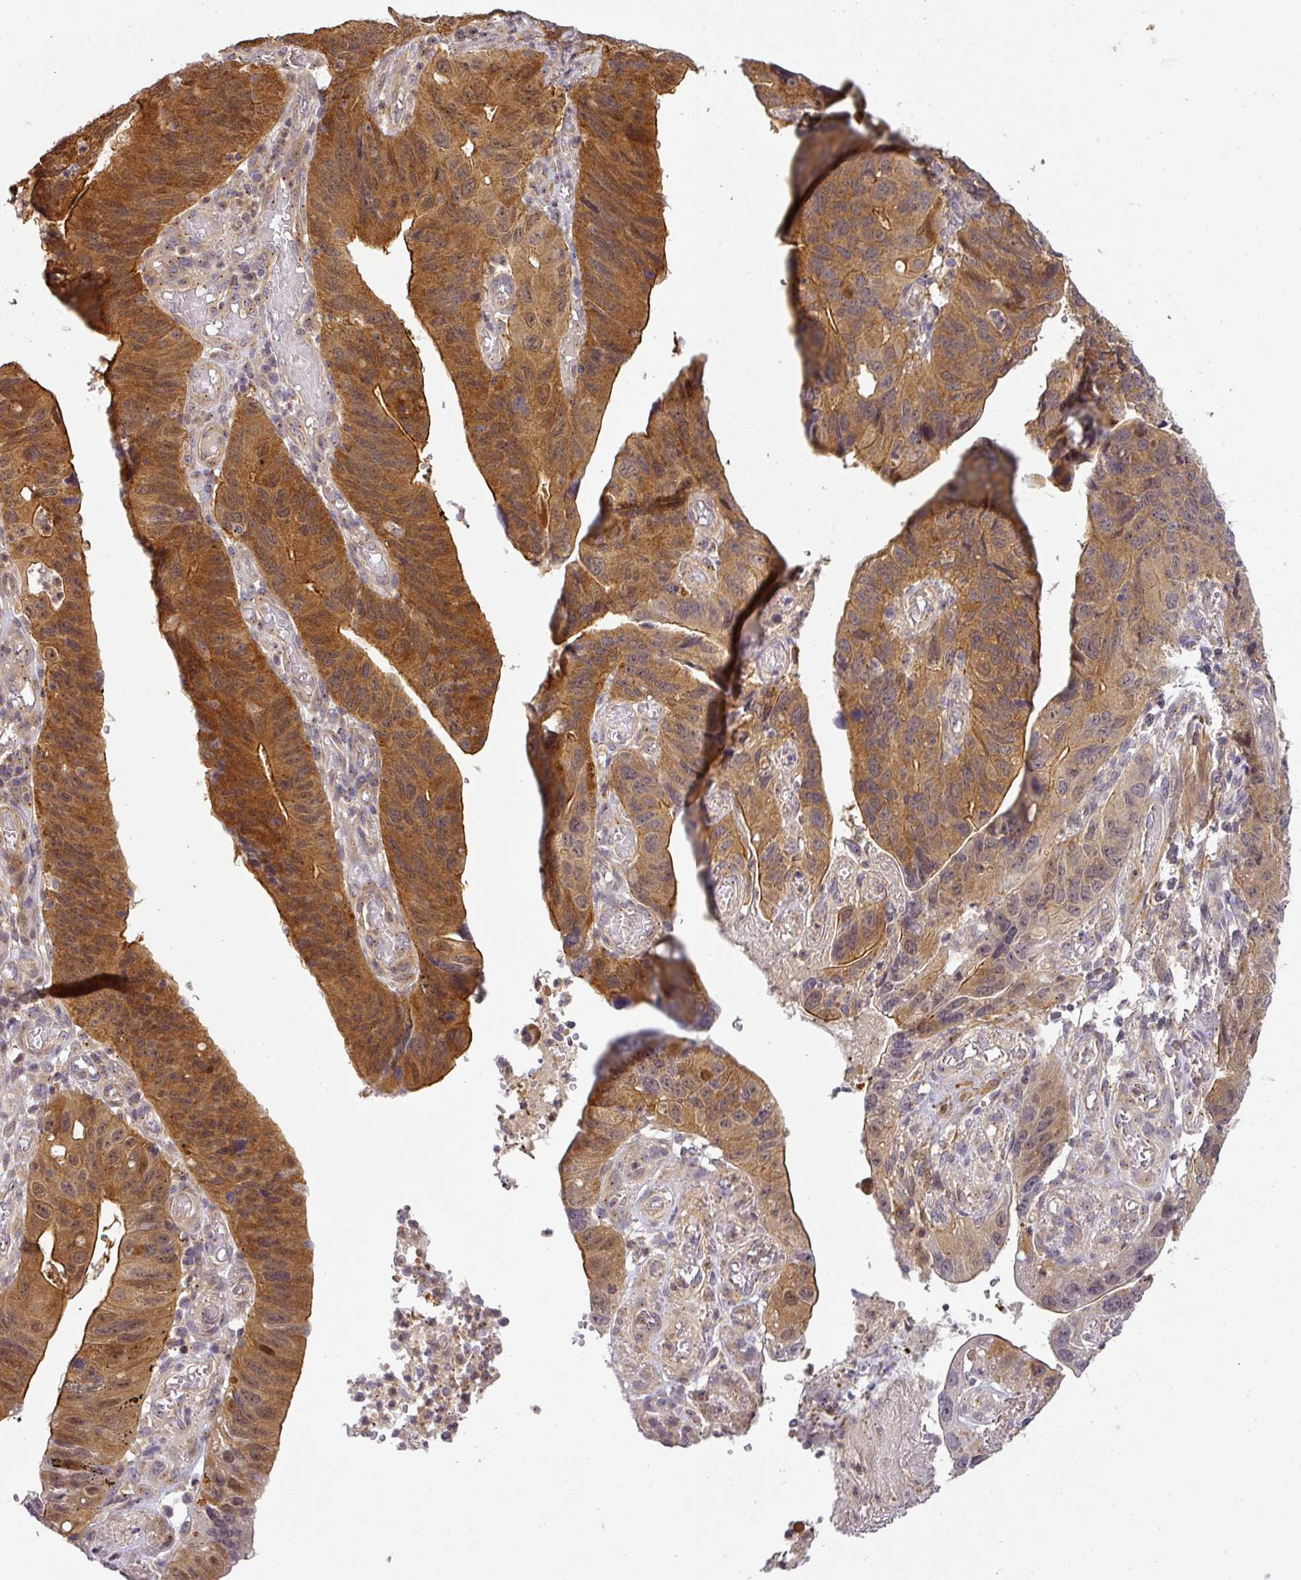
{"staining": {"intensity": "moderate", "quantity": ">75%", "location": "cytoplasmic/membranous,nuclear"}, "tissue": "stomach cancer", "cell_type": "Tumor cells", "image_type": "cancer", "snomed": [{"axis": "morphology", "description": "Adenocarcinoma, NOS"}, {"axis": "topography", "description": "Stomach"}], "caption": "This photomicrograph displays stomach cancer stained with immunohistochemistry to label a protein in brown. The cytoplasmic/membranous and nuclear of tumor cells show moderate positivity for the protein. Nuclei are counter-stained blue.", "gene": "NIN", "patient": {"sex": "male", "age": 59}}